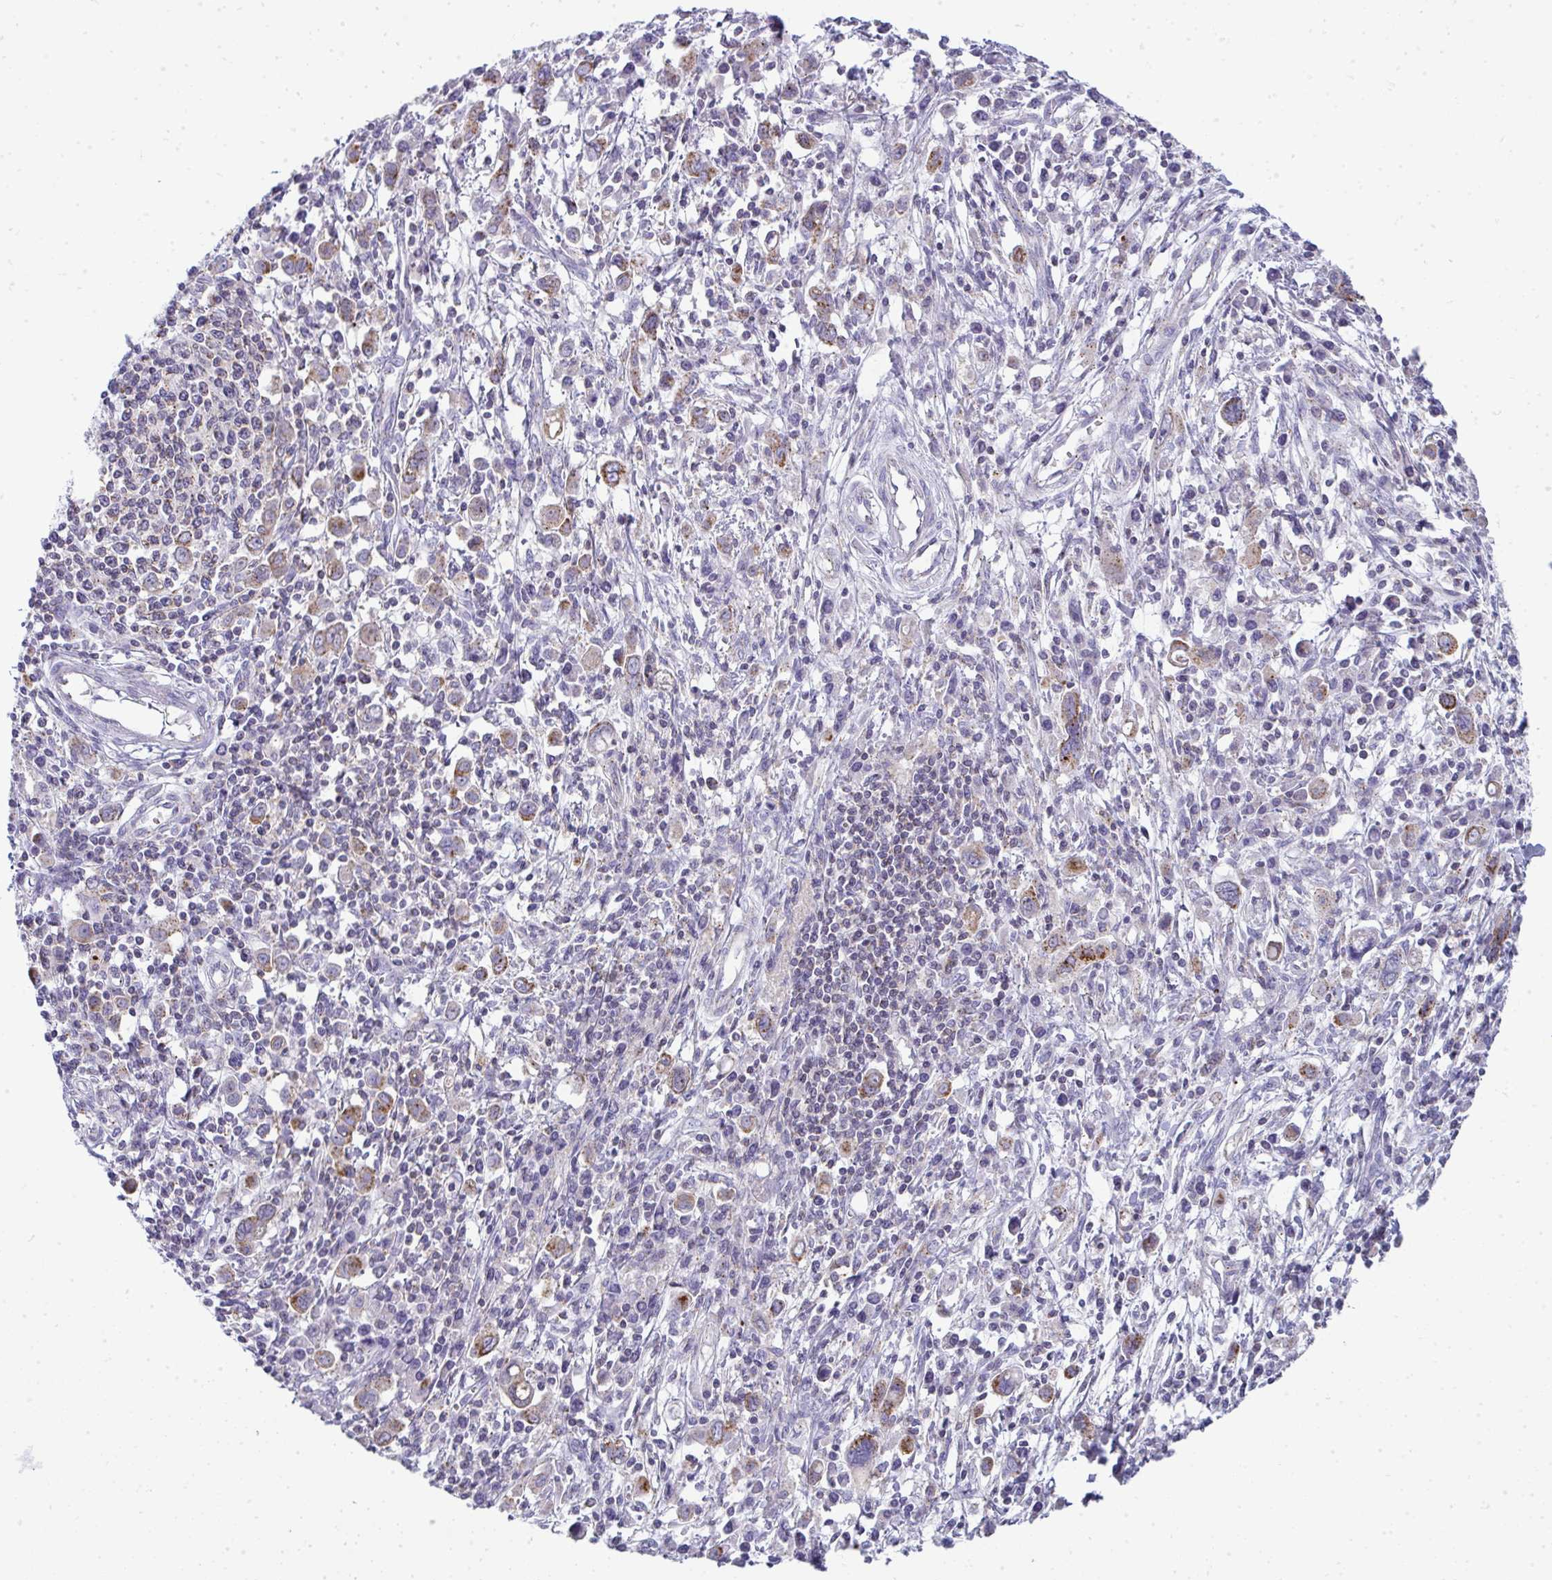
{"staining": {"intensity": "moderate", "quantity": ">75%", "location": "cytoplasmic/membranous"}, "tissue": "stomach cancer", "cell_type": "Tumor cells", "image_type": "cancer", "snomed": [{"axis": "morphology", "description": "Adenocarcinoma, NOS"}, {"axis": "topography", "description": "Stomach, upper"}], "caption": "Adenocarcinoma (stomach) was stained to show a protein in brown. There is medium levels of moderate cytoplasmic/membranous positivity in approximately >75% of tumor cells.", "gene": "VPS4B", "patient": {"sex": "male", "age": 75}}